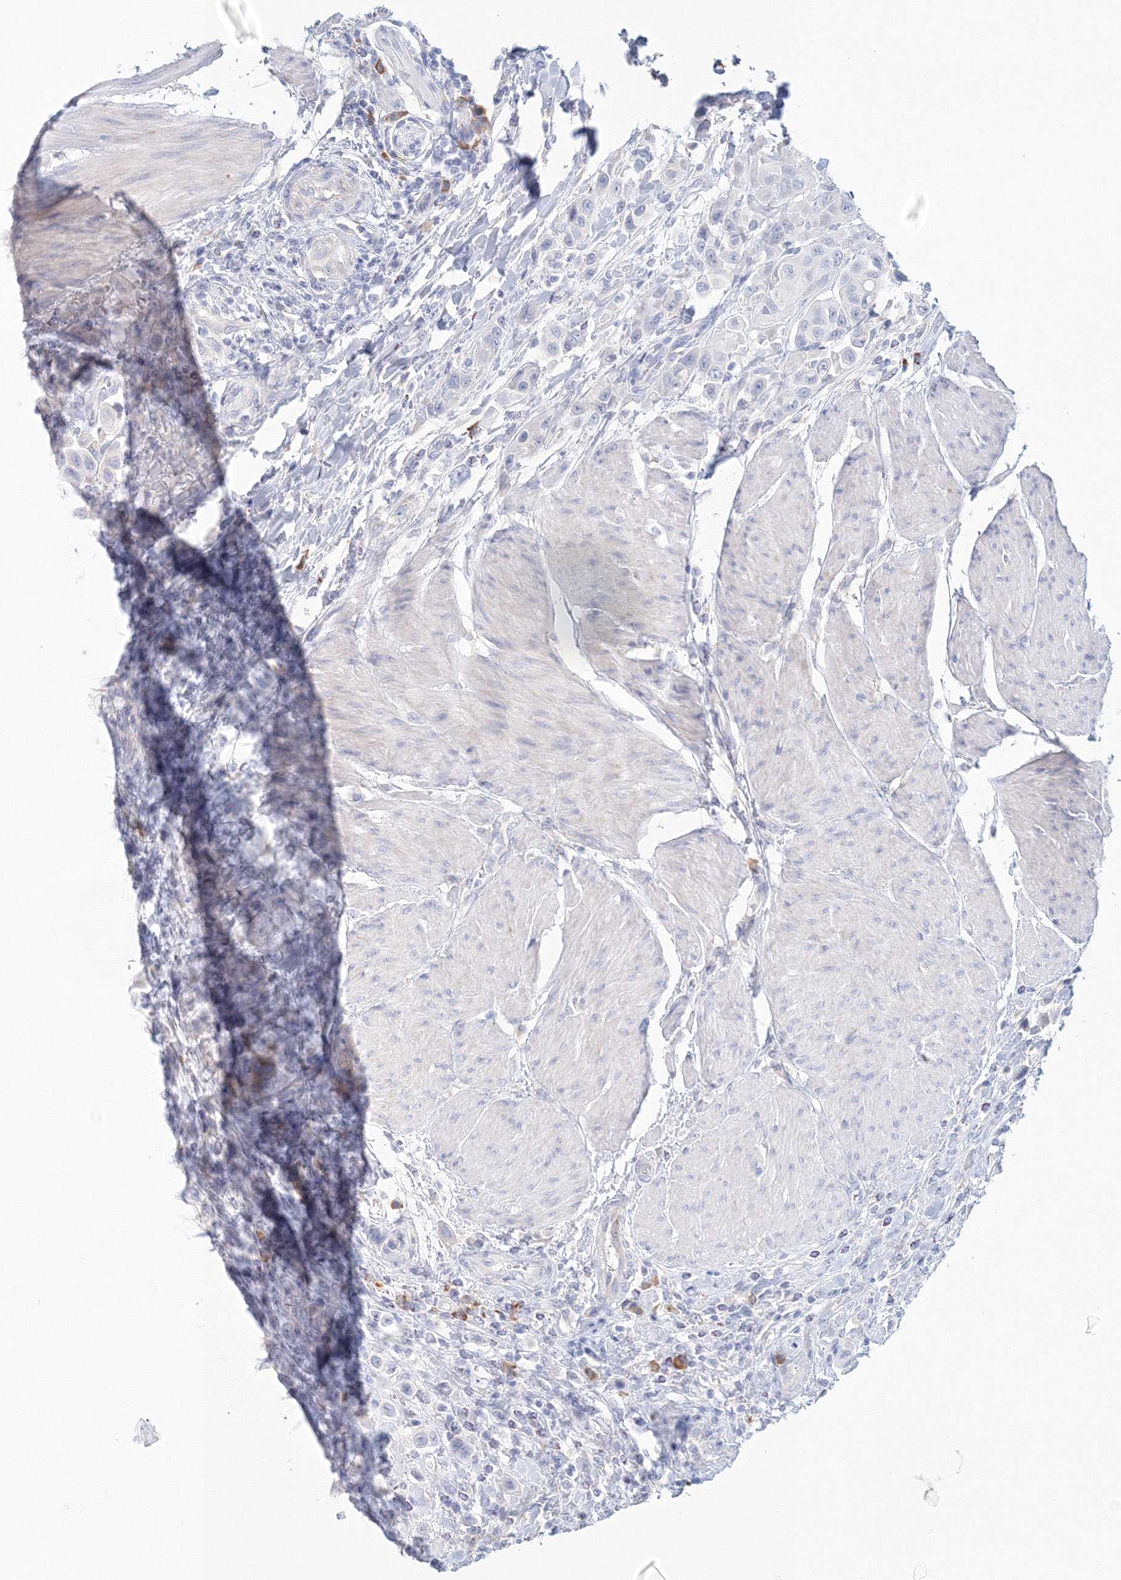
{"staining": {"intensity": "negative", "quantity": "none", "location": "none"}, "tissue": "urothelial cancer", "cell_type": "Tumor cells", "image_type": "cancer", "snomed": [{"axis": "morphology", "description": "Urothelial carcinoma, High grade"}, {"axis": "topography", "description": "Urinary bladder"}], "caption": "Immunohistochemical staining of human urothelial cancer shows no significant positivity in tumor cells. (Brightfield microscopy of DAB immunohistochemistry at high magnification).", "gene": "VSIG1", "patient": {"sex": "male", "age": 50}}